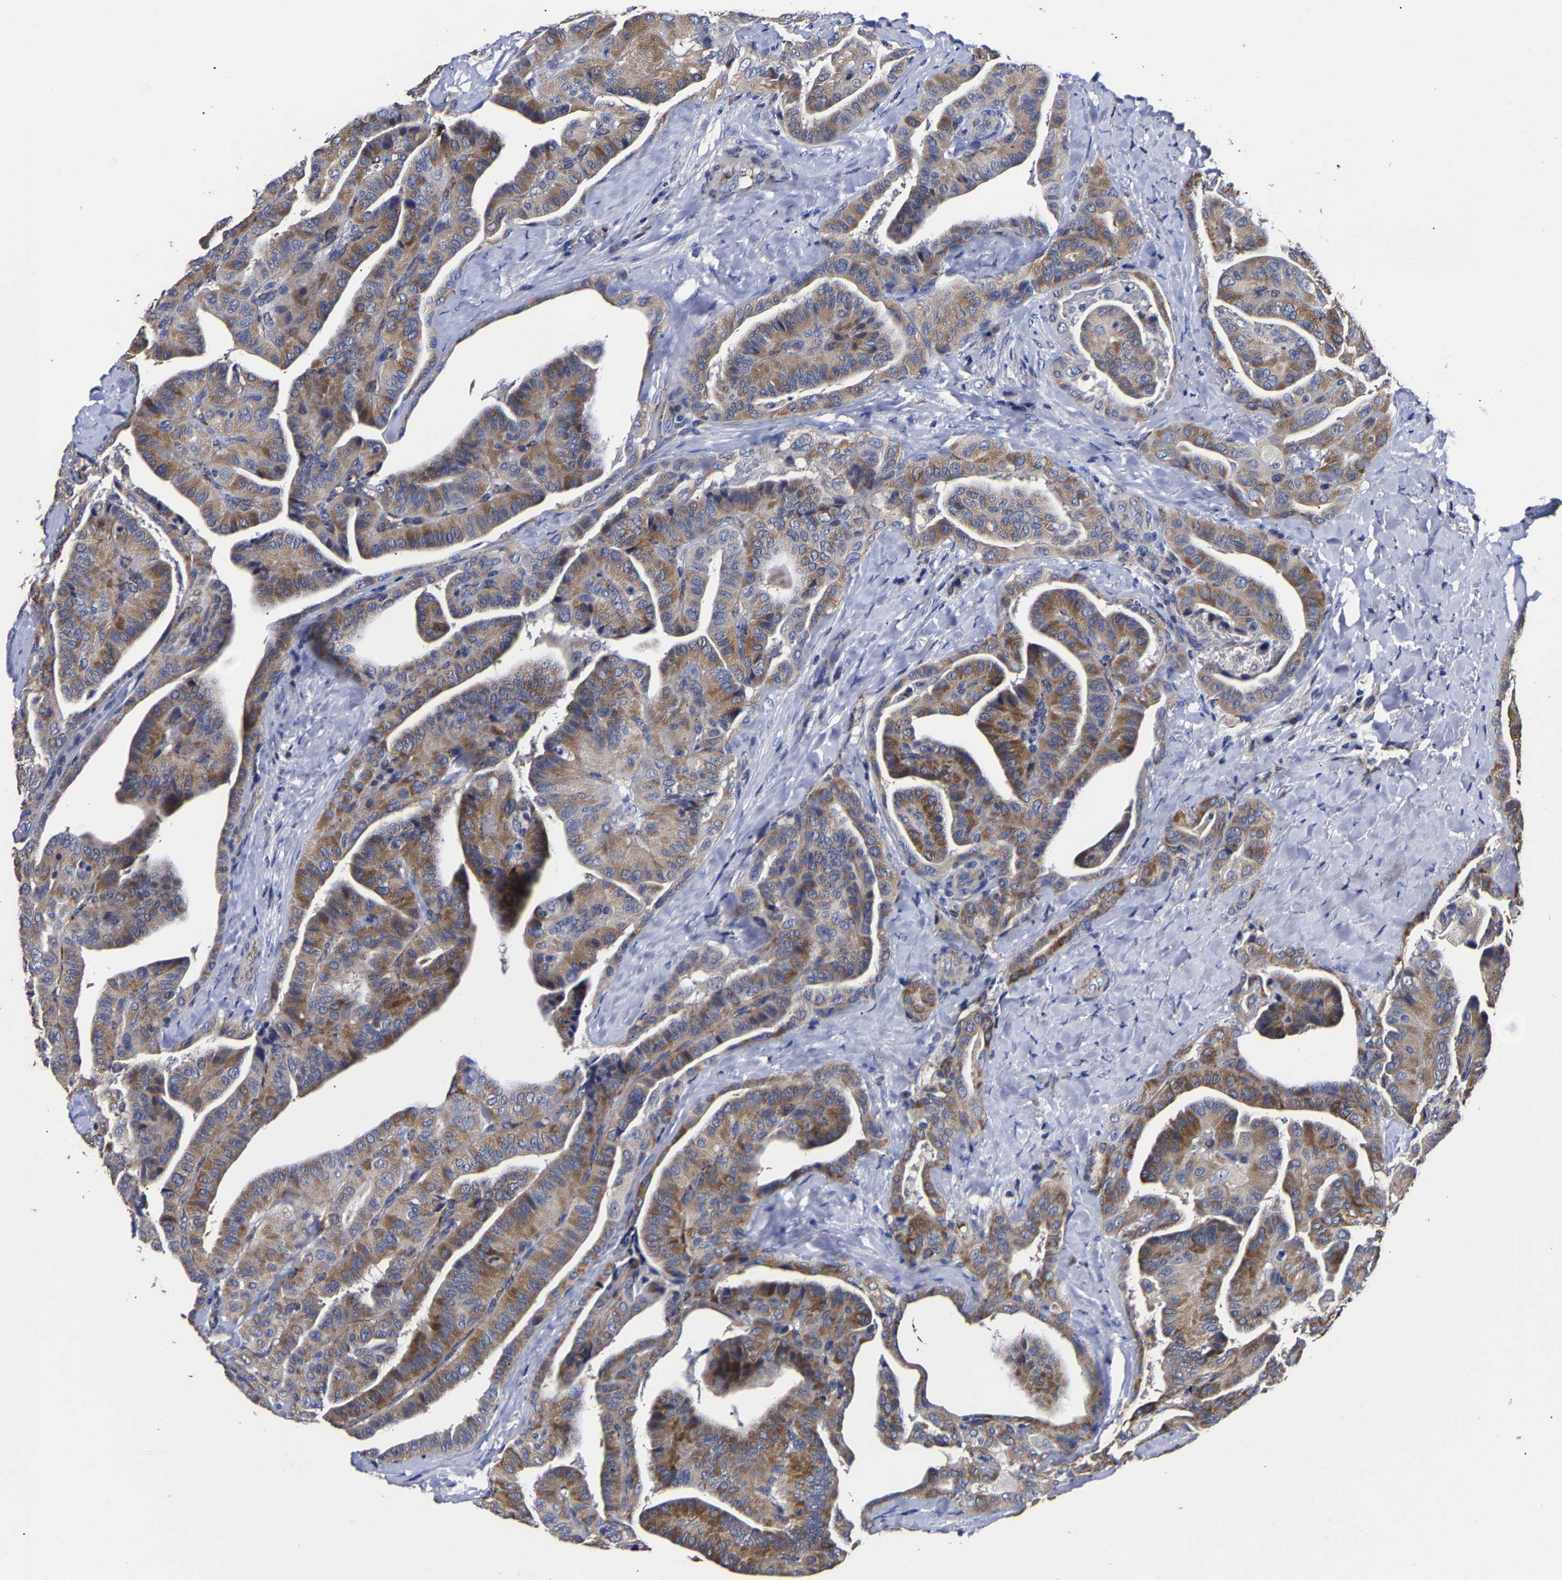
{"staining": {"intensity": "moderate", "quantity": ">75%", "location": "cytoplasmic/membranous"}, "tissue": "thyroid cancer", "cell_type": "Tumor cells", "image_type": "cancer", "snomed": [{"axis": "morphology", "description": "Papillary adenocarcinoma, NOS"}, {"axis": "topography", "description": "Thyroid gland"}], "caption": "A photomicrograph of human thyroid cancer (papillary adenocarcinoma) stained for a protein exhibits moderate cytoplasmic/membranous brown staining in tumor cells. (Brightfield microscopy of DAB IHC at high magnification).", "gene": "AASS", "patient": {"sex": "male", "age": 77}}